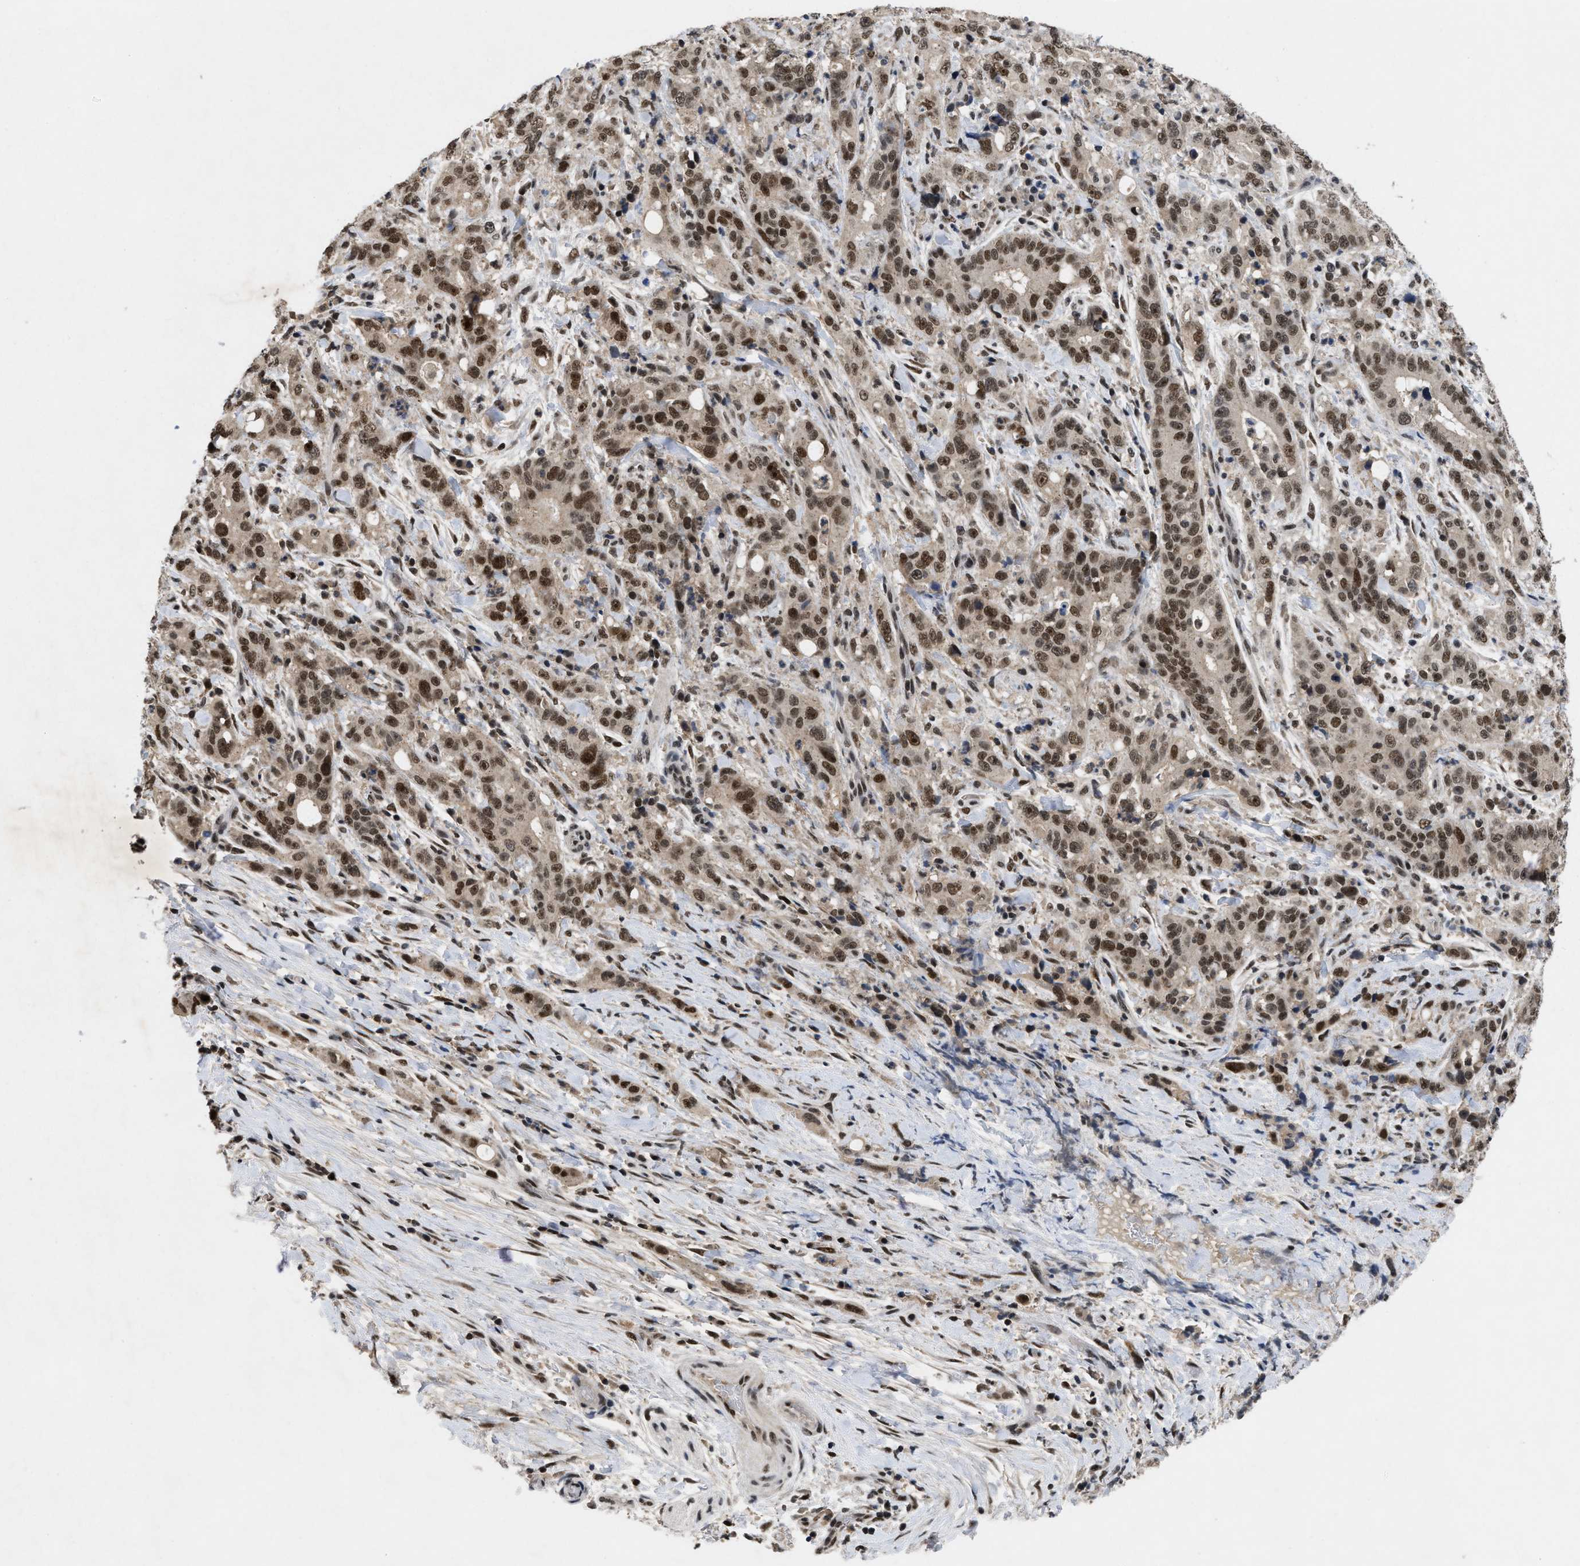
{"staining": {"intensity": "moderate", "quantity": ">75%", "location": "nuclear"}, "tissue": "liver cancer", "cell_type": "Tumor cells", "image_type": "cancer", "snomed": [{"axis": "morphology", "description": "Cholangiocarcinoma"}, {"axis": "topography", "description": "Liver"}], "caption": "Liver cancer (cholangiocarcinoma) tissue exhibits moderate nuclear expression in approximately >75% of tumor cells (brown staining indicates protein expression, while blue staining denotes nuclei).", "gene": "ZNF346", "patient": {"sex": "female", "age": 38}}